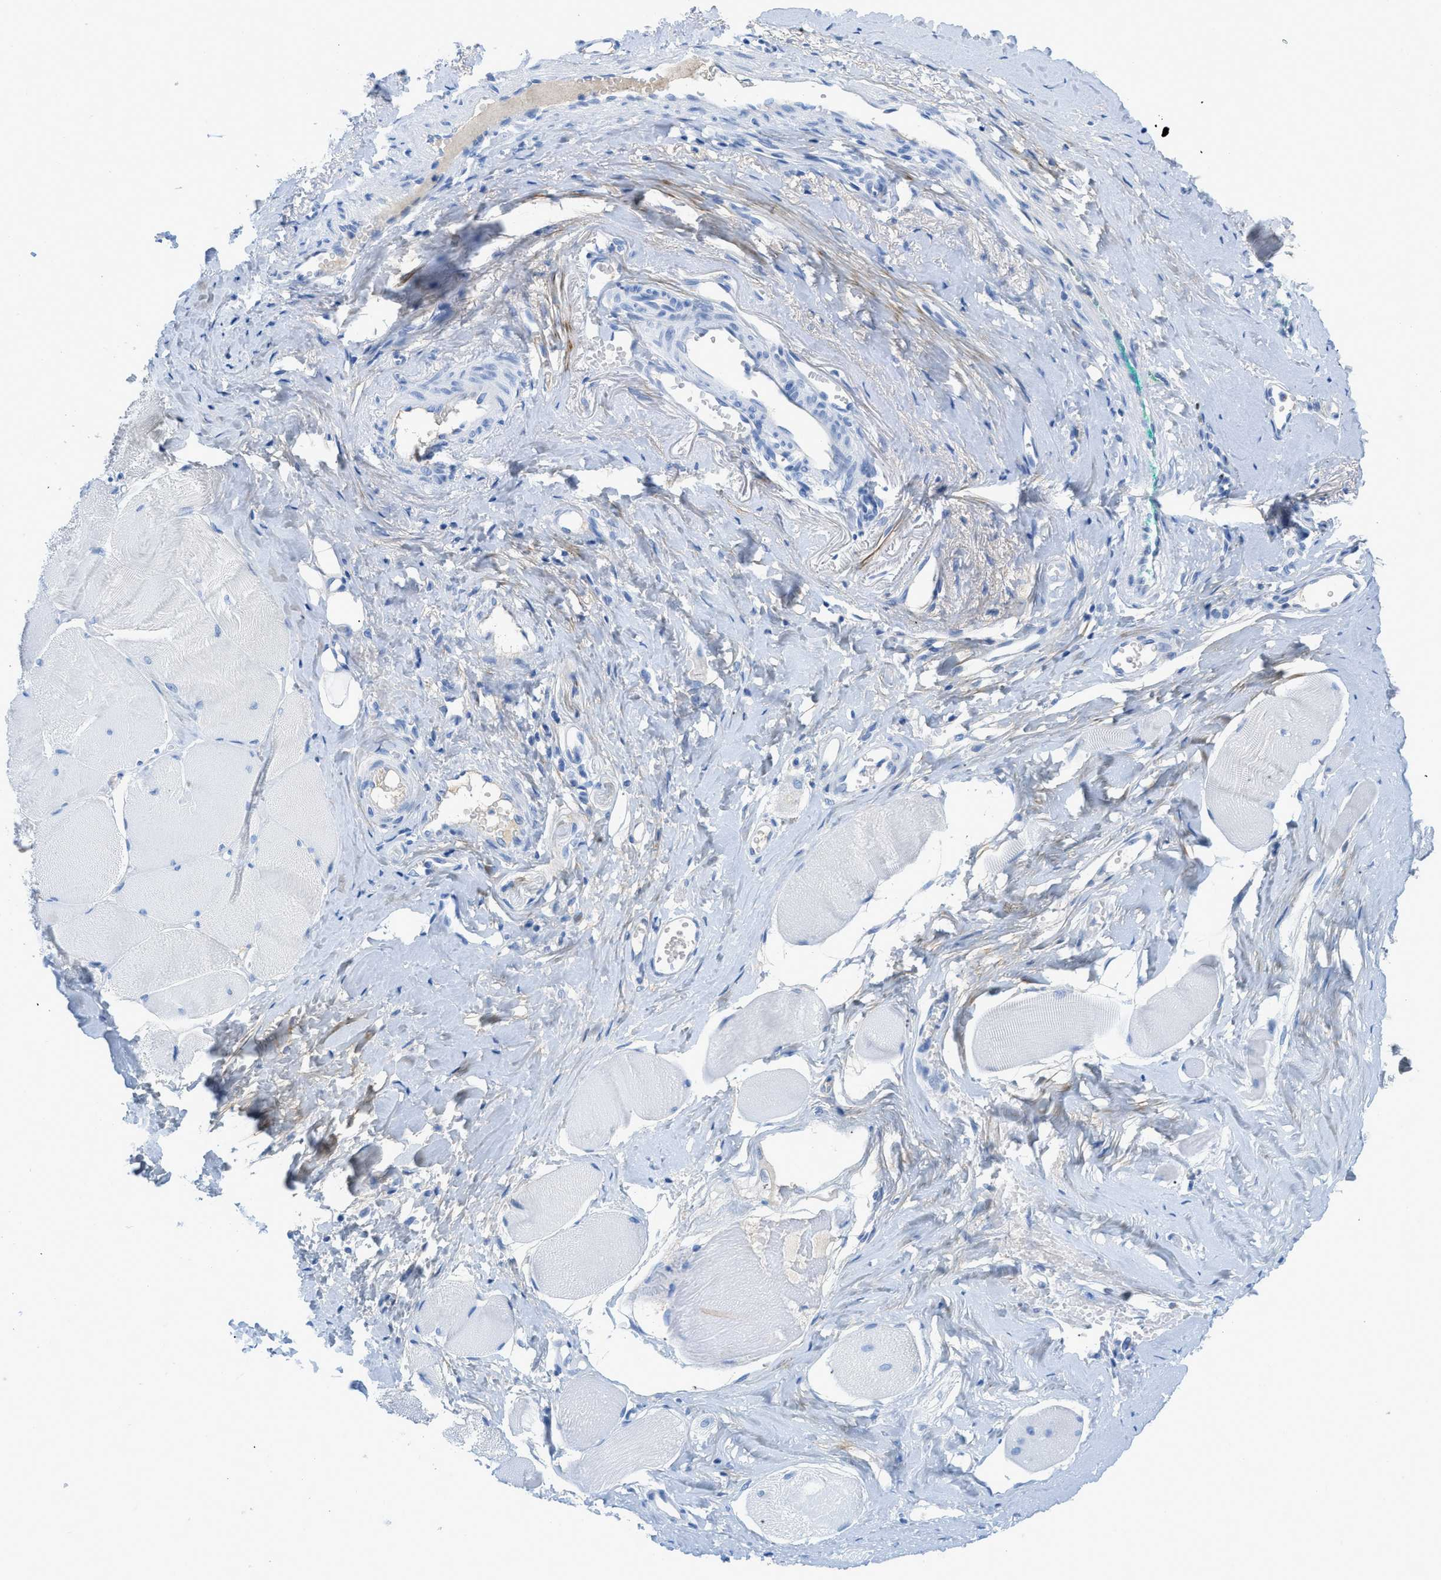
{"staining": {"intensity": "negative", "quantity": "none", "location": "none"}, "tissue": "skeletal muscle", "cell_type": "Myocytes", "image_type": "normal", "snomed": [{"axis": "morphology", "description": "Normal tissue, NOS"}, {"axis": "morphology", "description": "Squamous cell carcinoma, NOS"}, {"axis": "topography", "description": "Skeletal muscle"}], "caption": "Immunohistochemical staining of benign skeletal muscle exhibits no significant expression in myocytes. (DAB (3,3'-diaminobenzidine) immunohistochemistry with hematoxylin counter stain).", "gene": "COL3A1", "patient": {"sex": "male", "age": 51}}